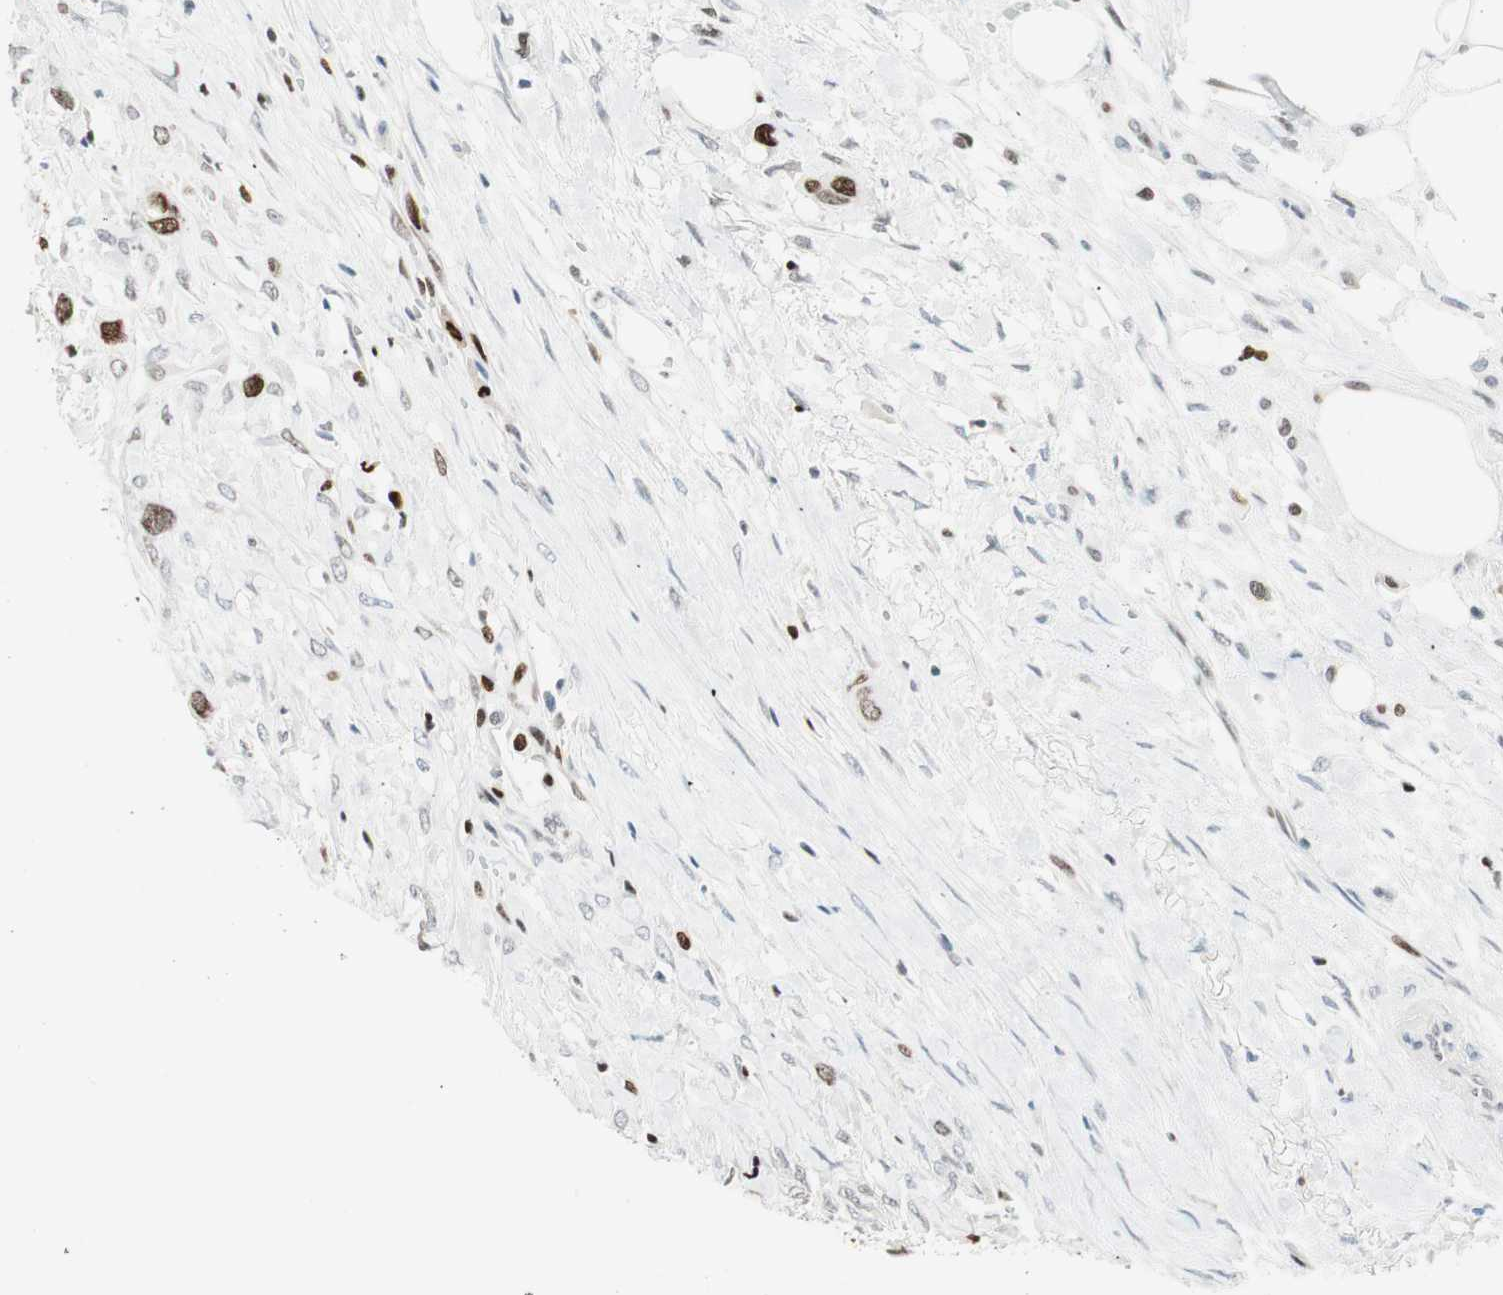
{"staining": {"intensity": "moderate", "quantity": ">75%", "location": "nuclear"}, "tissue": "colorectal cancer", "cell_type": "Tumor cells", "image_type": "cancer", "snomed": [{"axis": "morphology", "description": "Adenocarcinoma, NOS"}, {"axis": "topography", "description": "Colon"}], "caption": "This is a photomicrograph of IHC staining of colorectal cancer, which shows moderate staining in the nuclear of tumor cells.", "gene": "EZH2", "patient": {"sex": "female", "age": 57}}